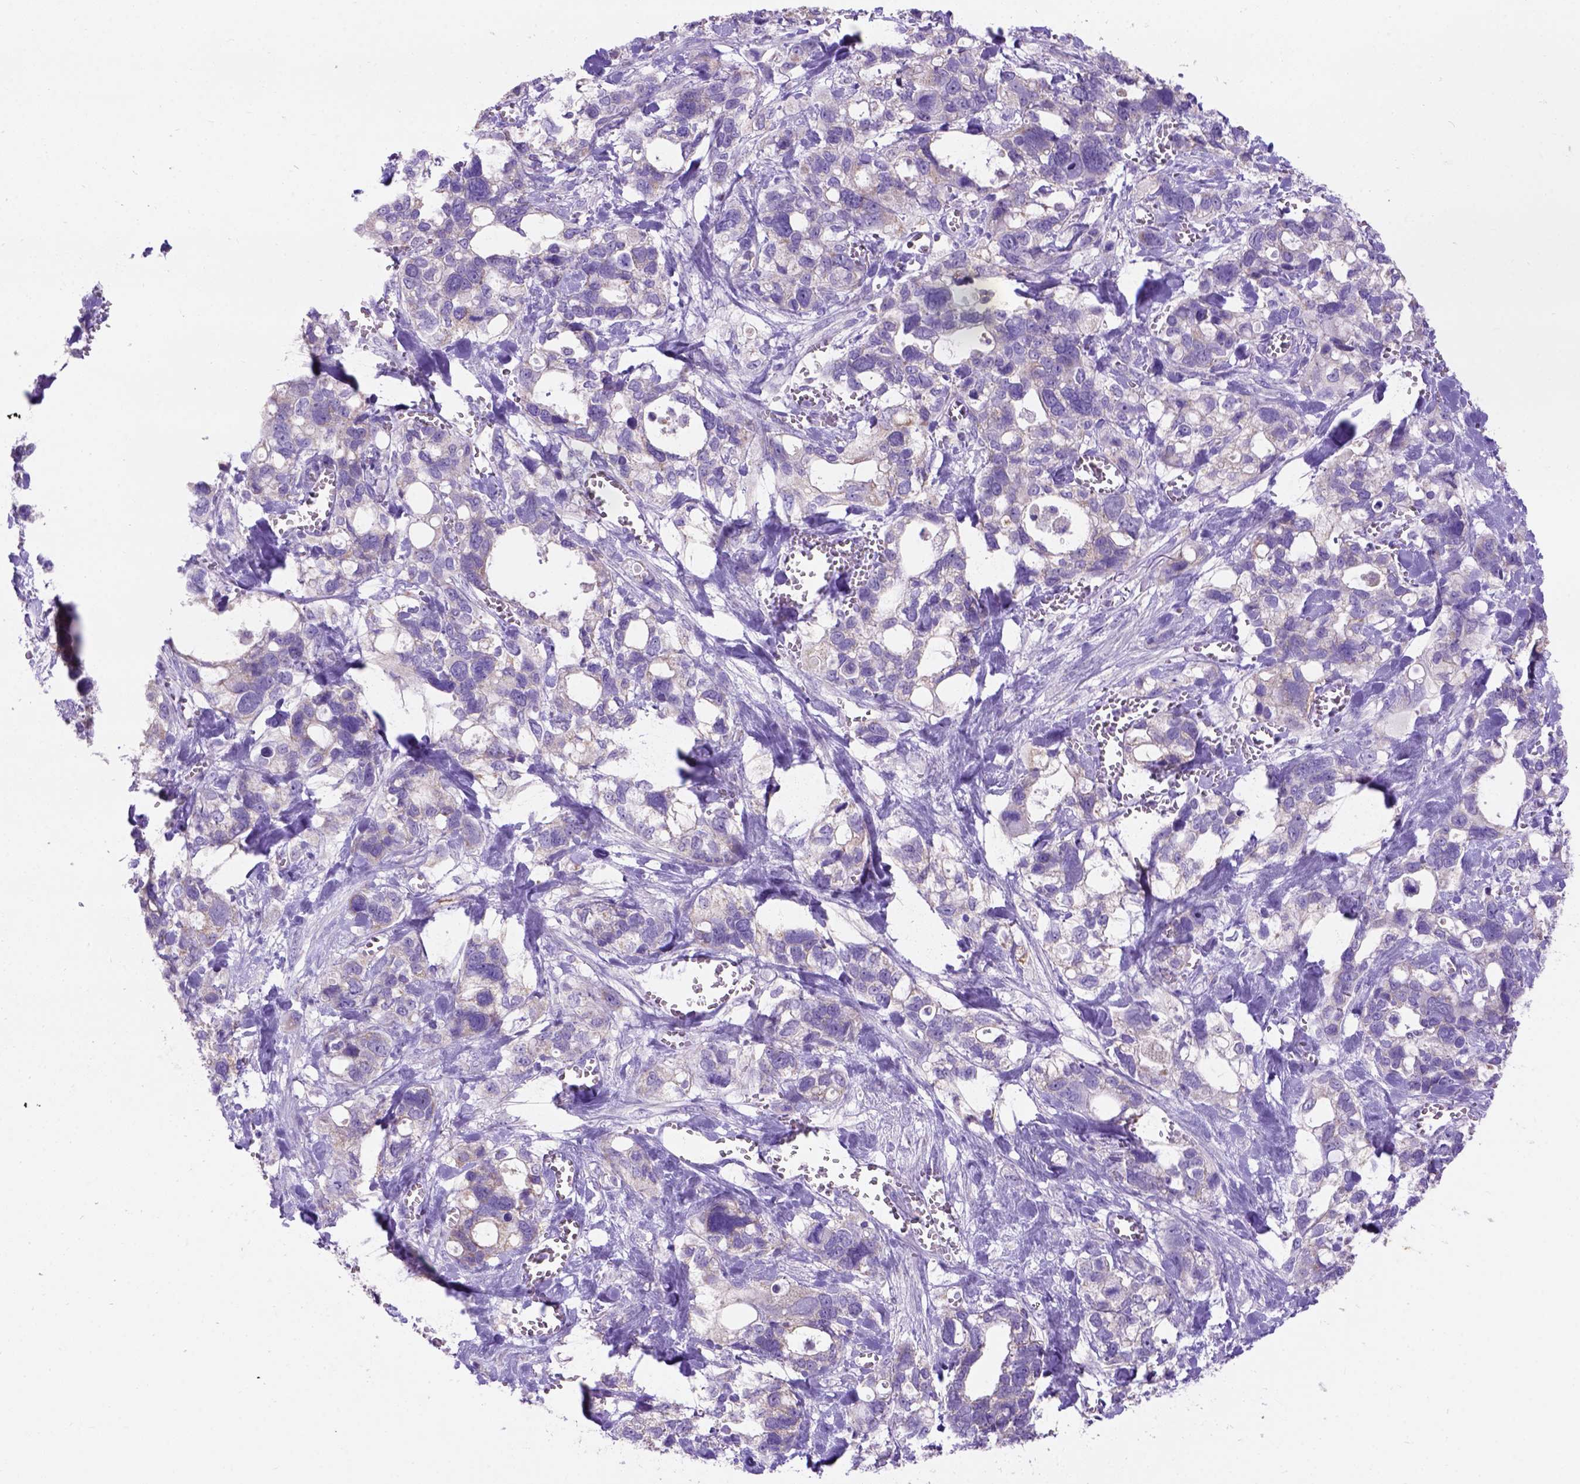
{"staining": {"intensity": "negative", "quantity": "none", "location": "none"}, "tissue": "stomach cancer", "cell_type": "Tumor cells", "image_type": "cancer", "snomed": [{"axis": "morphology", "description": "Adenocarcinoma, NOS"}, {"axis": "topography", "description": "Stomach, upper"}], "caption": "Tumor cells show no significant positivity in stomach cancer.", "gene": "L2HGDH", "patient": {"sex": "female", "age": 81}}